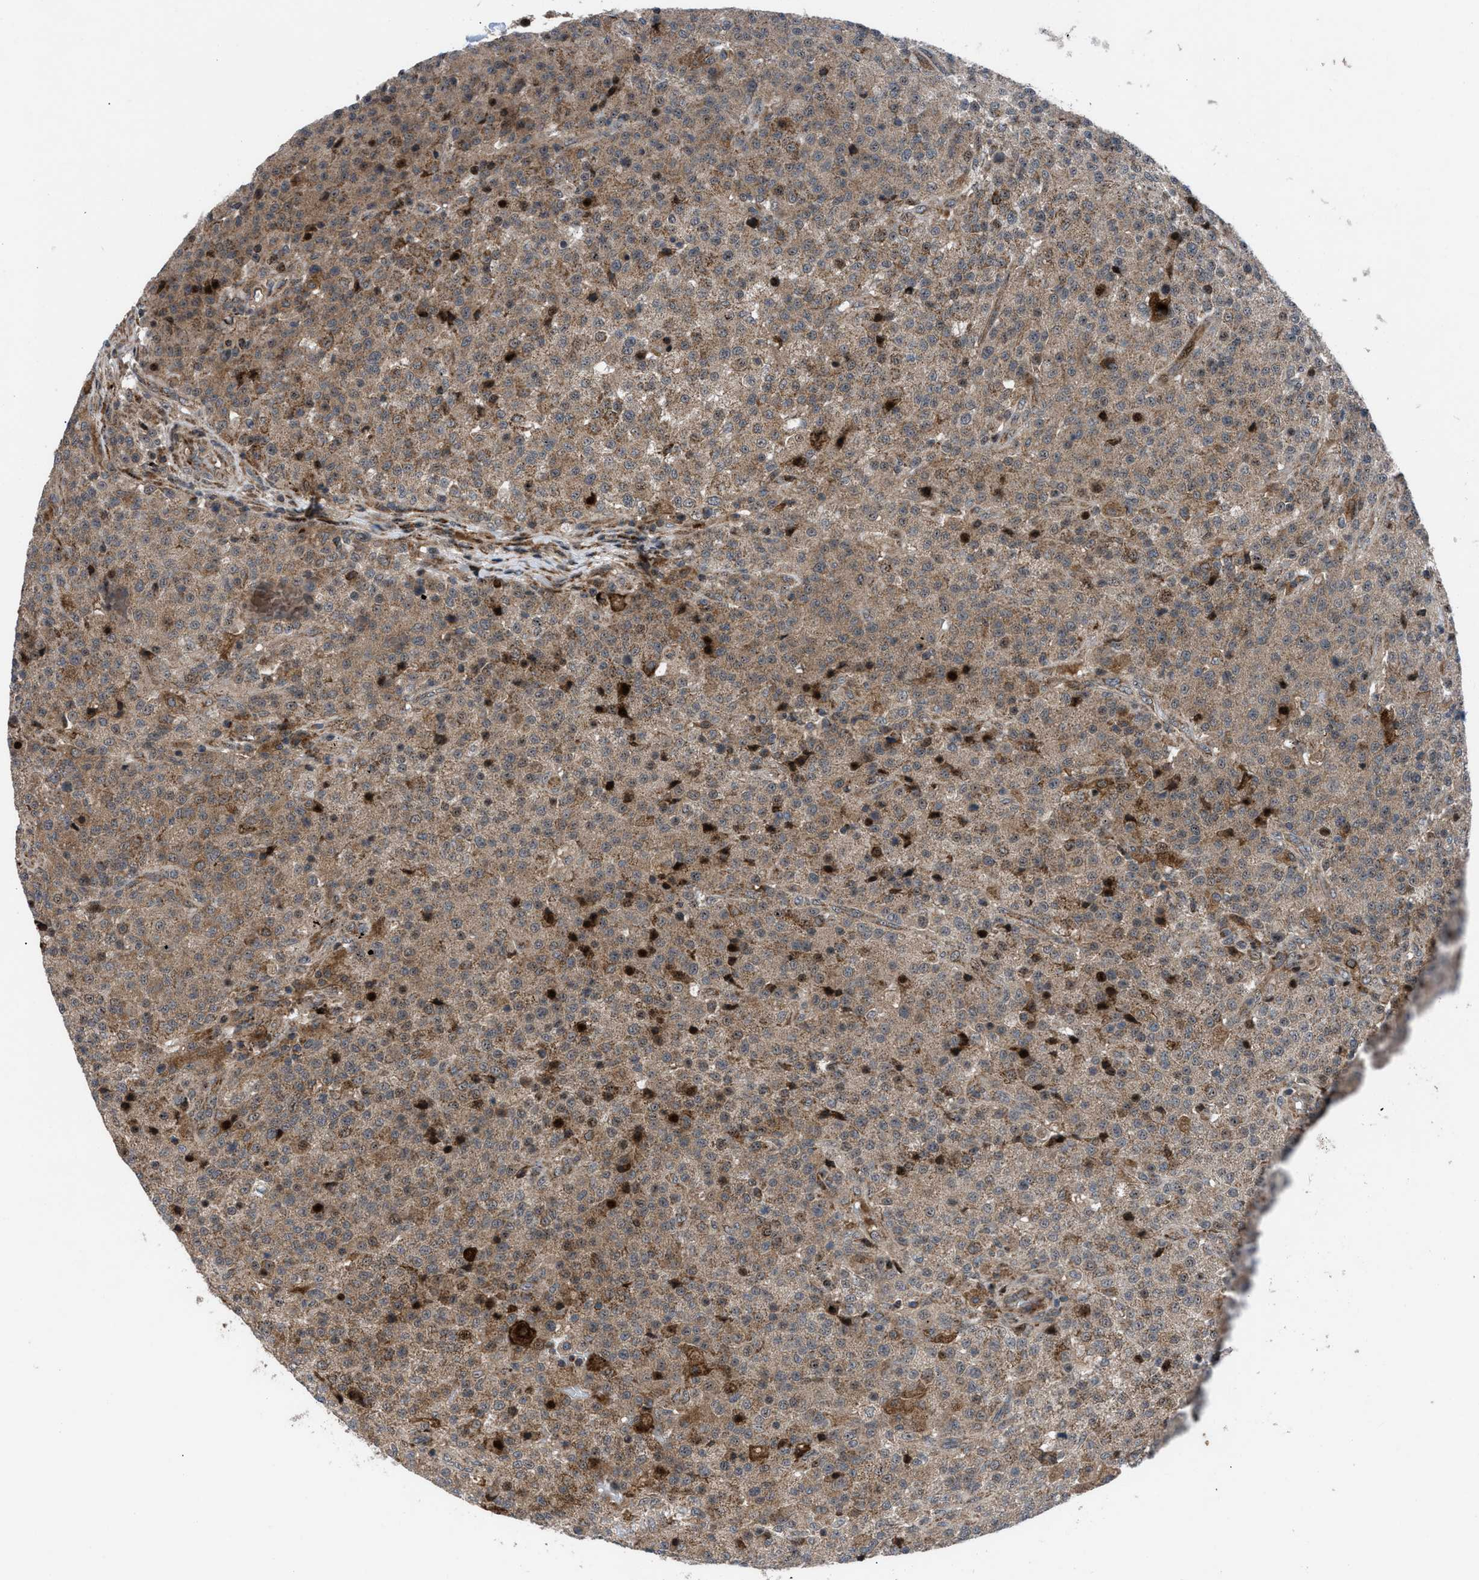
{"staining": {"intensity": "moderate", "quantity": ">75%", "location": "cytoplasmic/membranous"}, "tissue": "testis cancer", "cell_type": "Tumor cells", "image_type": "cancer", "snomed": [{"axis": "morphology", "description": "Seminoma, NOS"}, {"axis": "topography", "description": "Testis"}], "caption": "The immunohistochemical stain shows moderate cytoplasmic/membranous staining in tumor cells of seminoma (testis) tissue.", "gene": "AP3M2", "patient": {"sex": "male", "age": 59}}